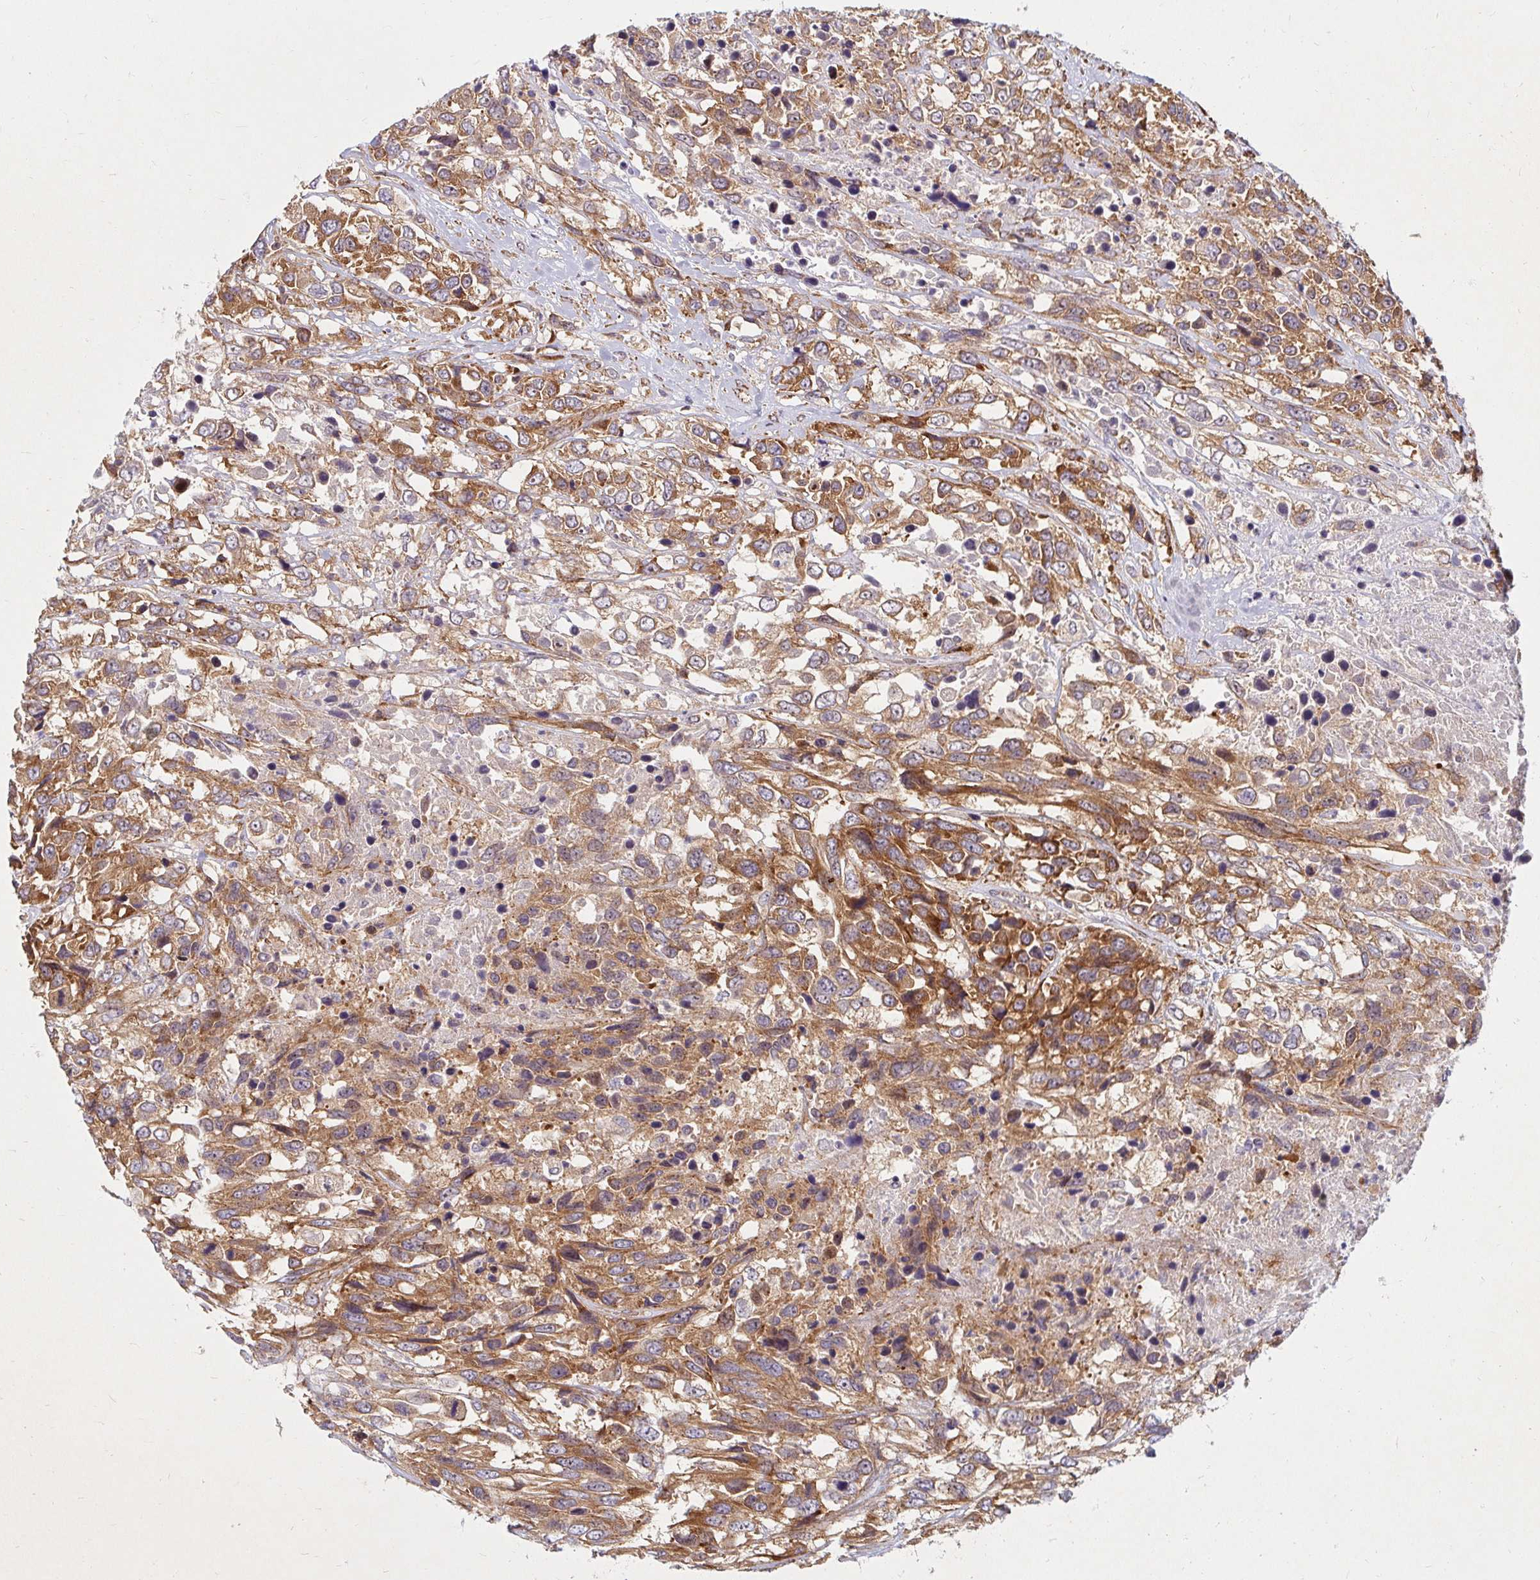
{"staining": {"intensity": "moderate", "quantity": ">75%", "location": "cytoplasmic/membranous"}, "tissue": "urothelial cancer", "cell_type": "Tumor cells", "image_type": "cancer", "snomed": [{"axis": "morphology", "description": "Urothelial carcinoma, High grade"}, {"axis": "topography", "description": "Urinary bladder"}], "caption": "A high-resolution photomicrograph shows immunohistochemistry (IHC) staining of high-grade urothelial carcinoma, which demonstrates moderate cytoplasmic/membranous staining in approximately >75% of tumor cells.", "gene": "BTF3", "patient": {"sex": "female", "age": 70}}